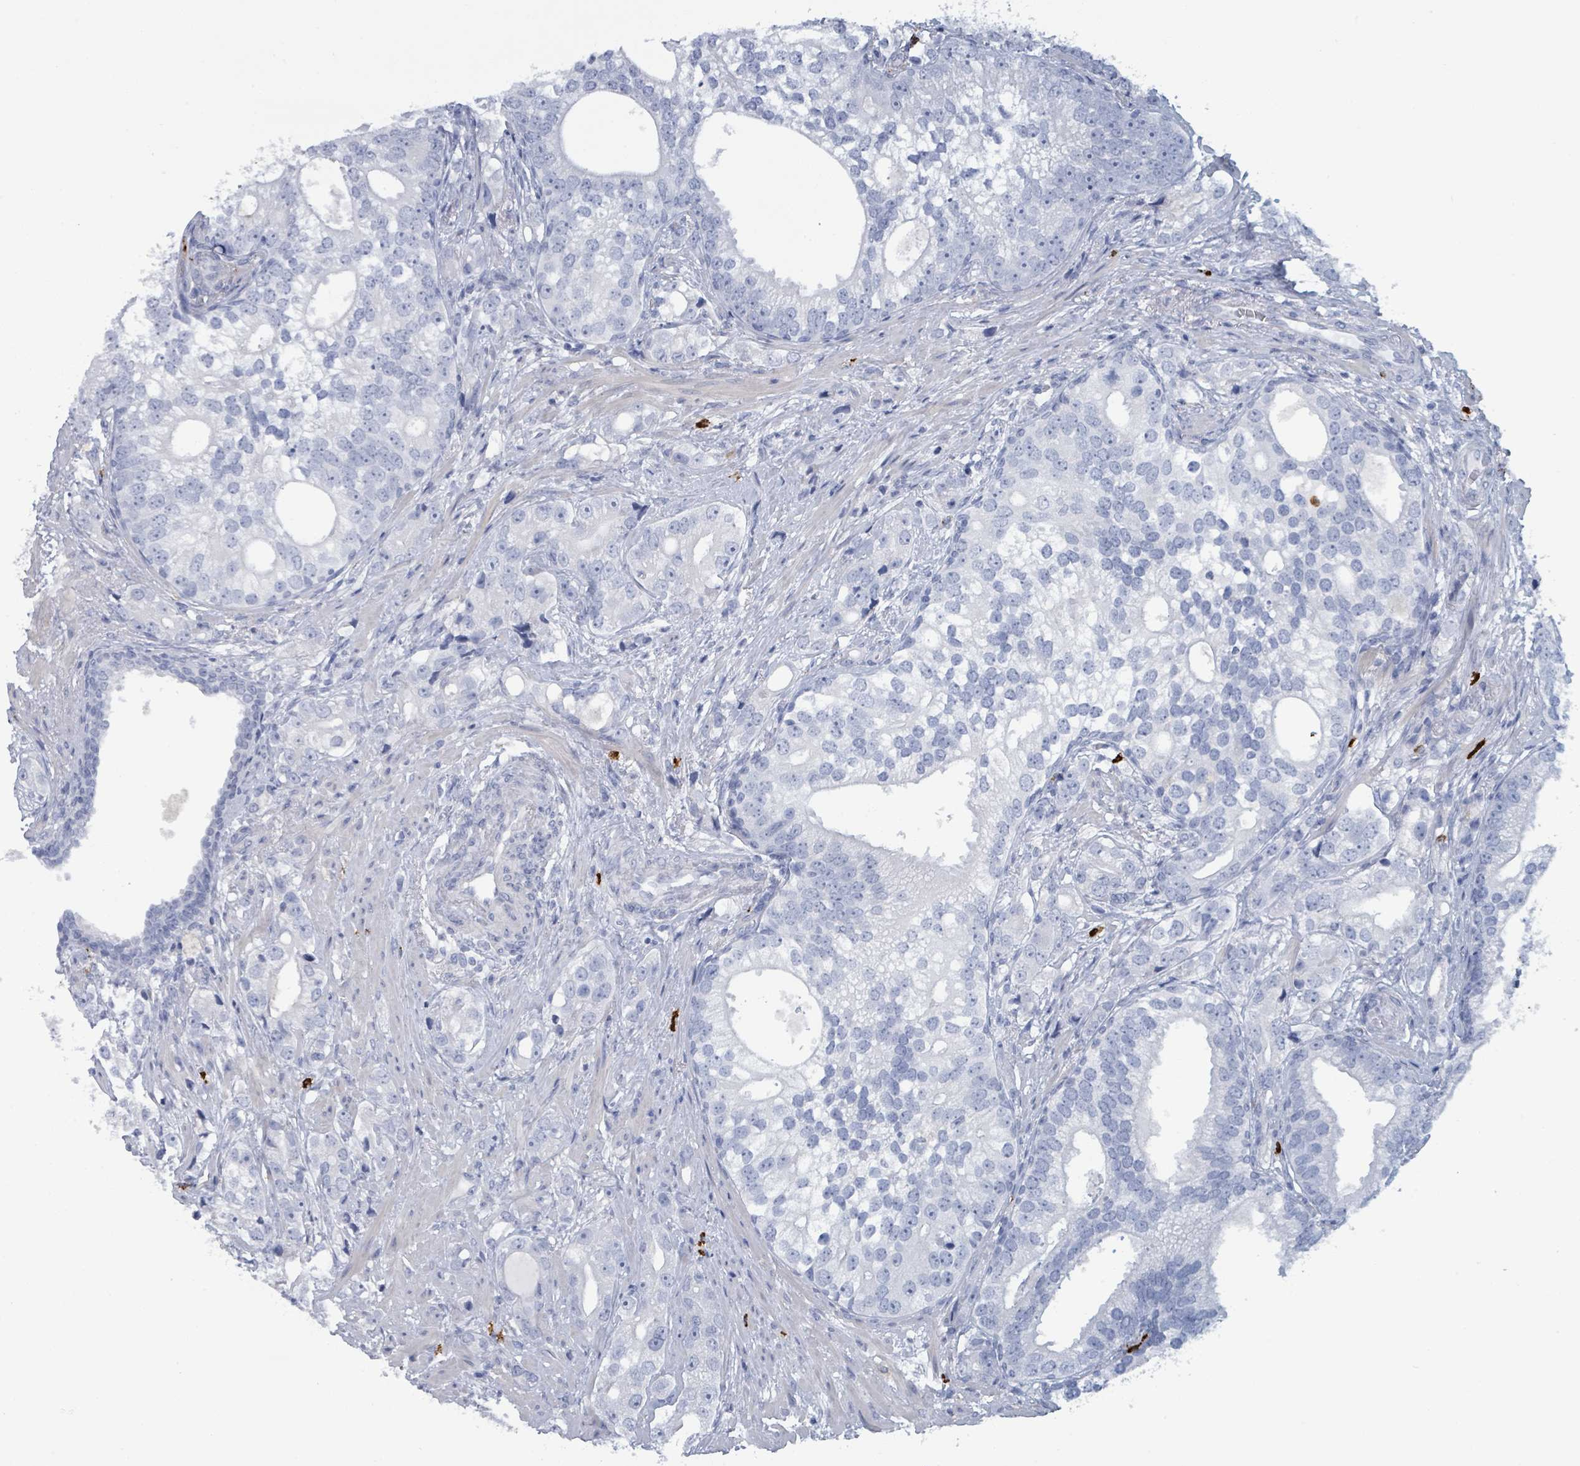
{"staining": {"intensity": "negative", "quantity": "none", "location": "none"}, "tissue": "prostate cancer", "cell_type": "Tumor cells", "image_type": "cancer", "snomed": [{"axis": "morphology", "description": "Adenocarcinoma, High grade"}, {"axis": "topography", "description": "Prostate"}], "caption": "This is an immunohistochemistry (IHC) histopathology image of adenocarcinoma (high-grade) (prostate). There is no expression in tumor cells.", "gene": "VPS13D", "patient": {"sex": "male", "age": 75}}